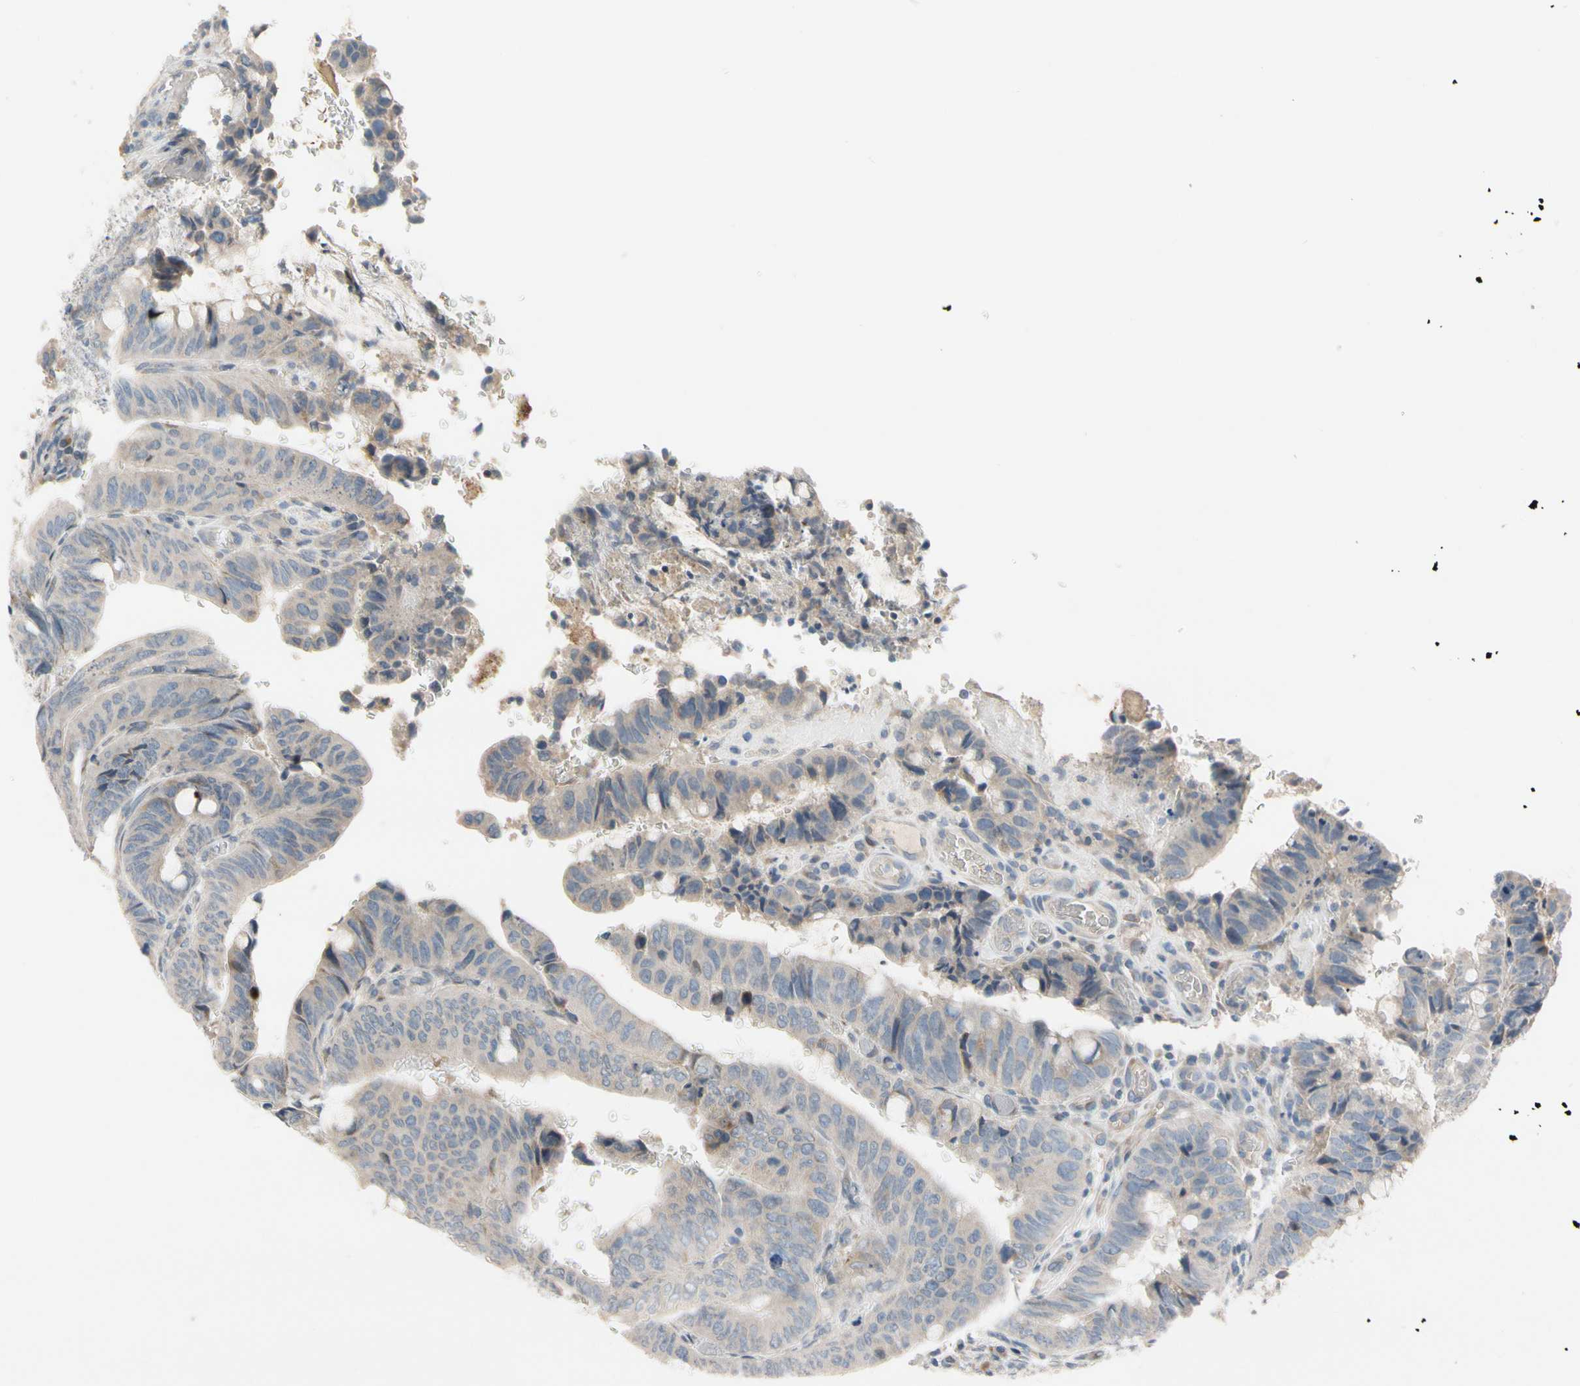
{"staining": {"intensity": "weak", "quantity": "25%-75%", "location": "cytoplasmic/membranous"}, "tissue": "colorectal cancer", "cell_type": "Tumor cells", "image_type": "cancer", "snomed": [{"axis": "morphology", "description": "Normal tissue, NOS"}, {"axis": "morphology", "description": "Adenocarcinoma, NOS"}, {"axis": "topography", "description": "Rectum"}, {"axis": "topography", "description": "Peripheral nerve tissue"}], "caption": "Colorectal adenocarcinoma tissue reveals weak cytoplasmic/membranous positivity in about 25%-75% of tumor cells, visualized by immunohistochemistry.", "gene": "PIP5K1B", "patient": {"sex": "male", "age": 92}}